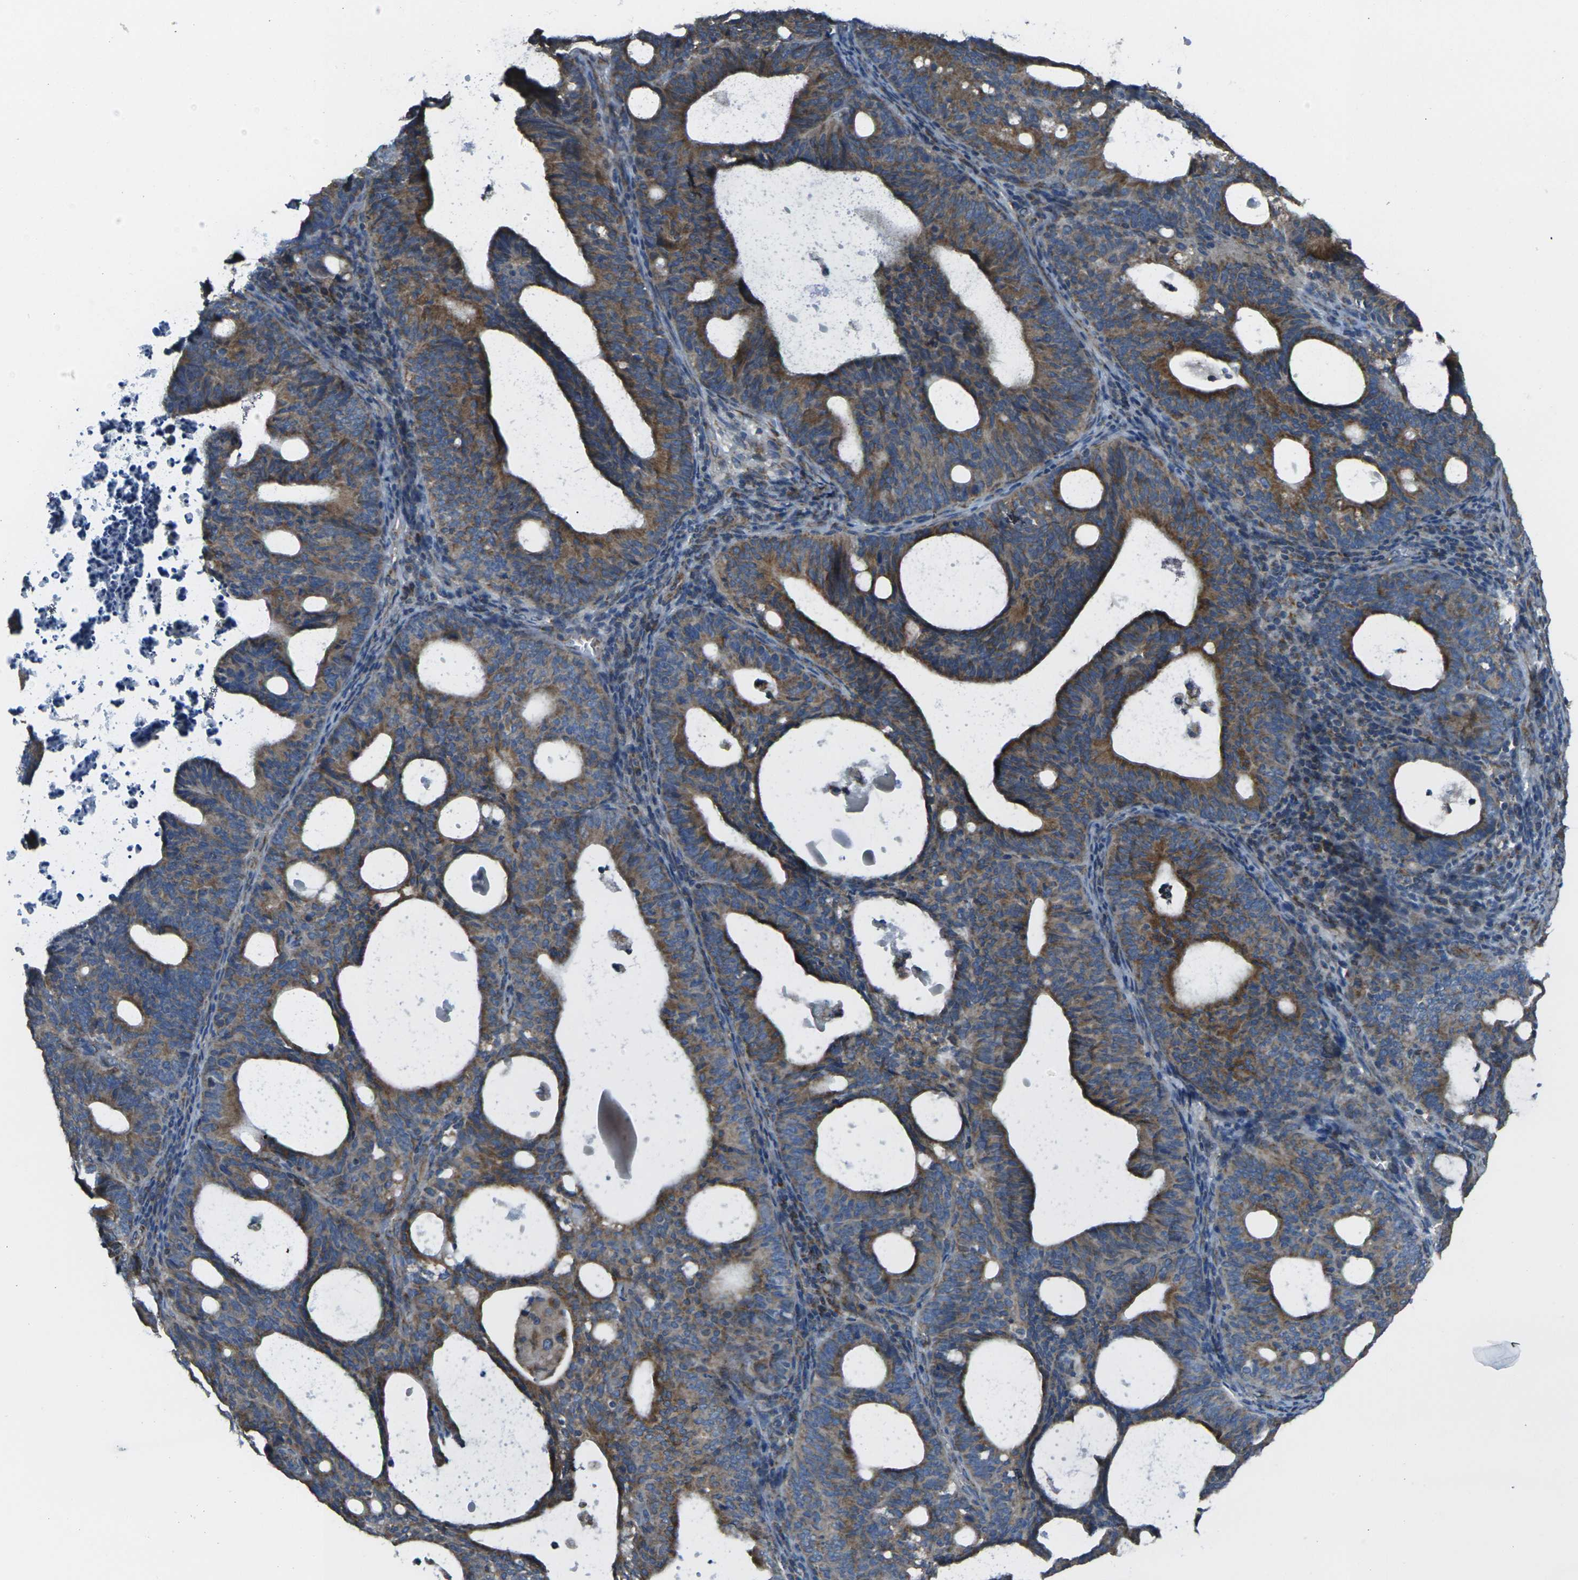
{"staining": {"intensity": "moderate", "quantity": ">75%", "location": "cytoplasmic/membranous"}, "tissue": "endometrial cancer", "cell_type": "Tumor cells", "image_type": "cancer", "snomed": [{"axis": "morphology", "description": "Adenocarcinoma, NOS"}, {"axis": "topography", "description": "Uterus"}], "caption": "An immunohistochemistry histopathology image of neoplastic tissue is shown. Protein staining in brown highlights moderate cytoplasmic/membranous positivity in adenocarcinoma (endometrial) within tumor cells.", "gene": "TMEM120B", "patient": {"sex": "female", "age": 83}}